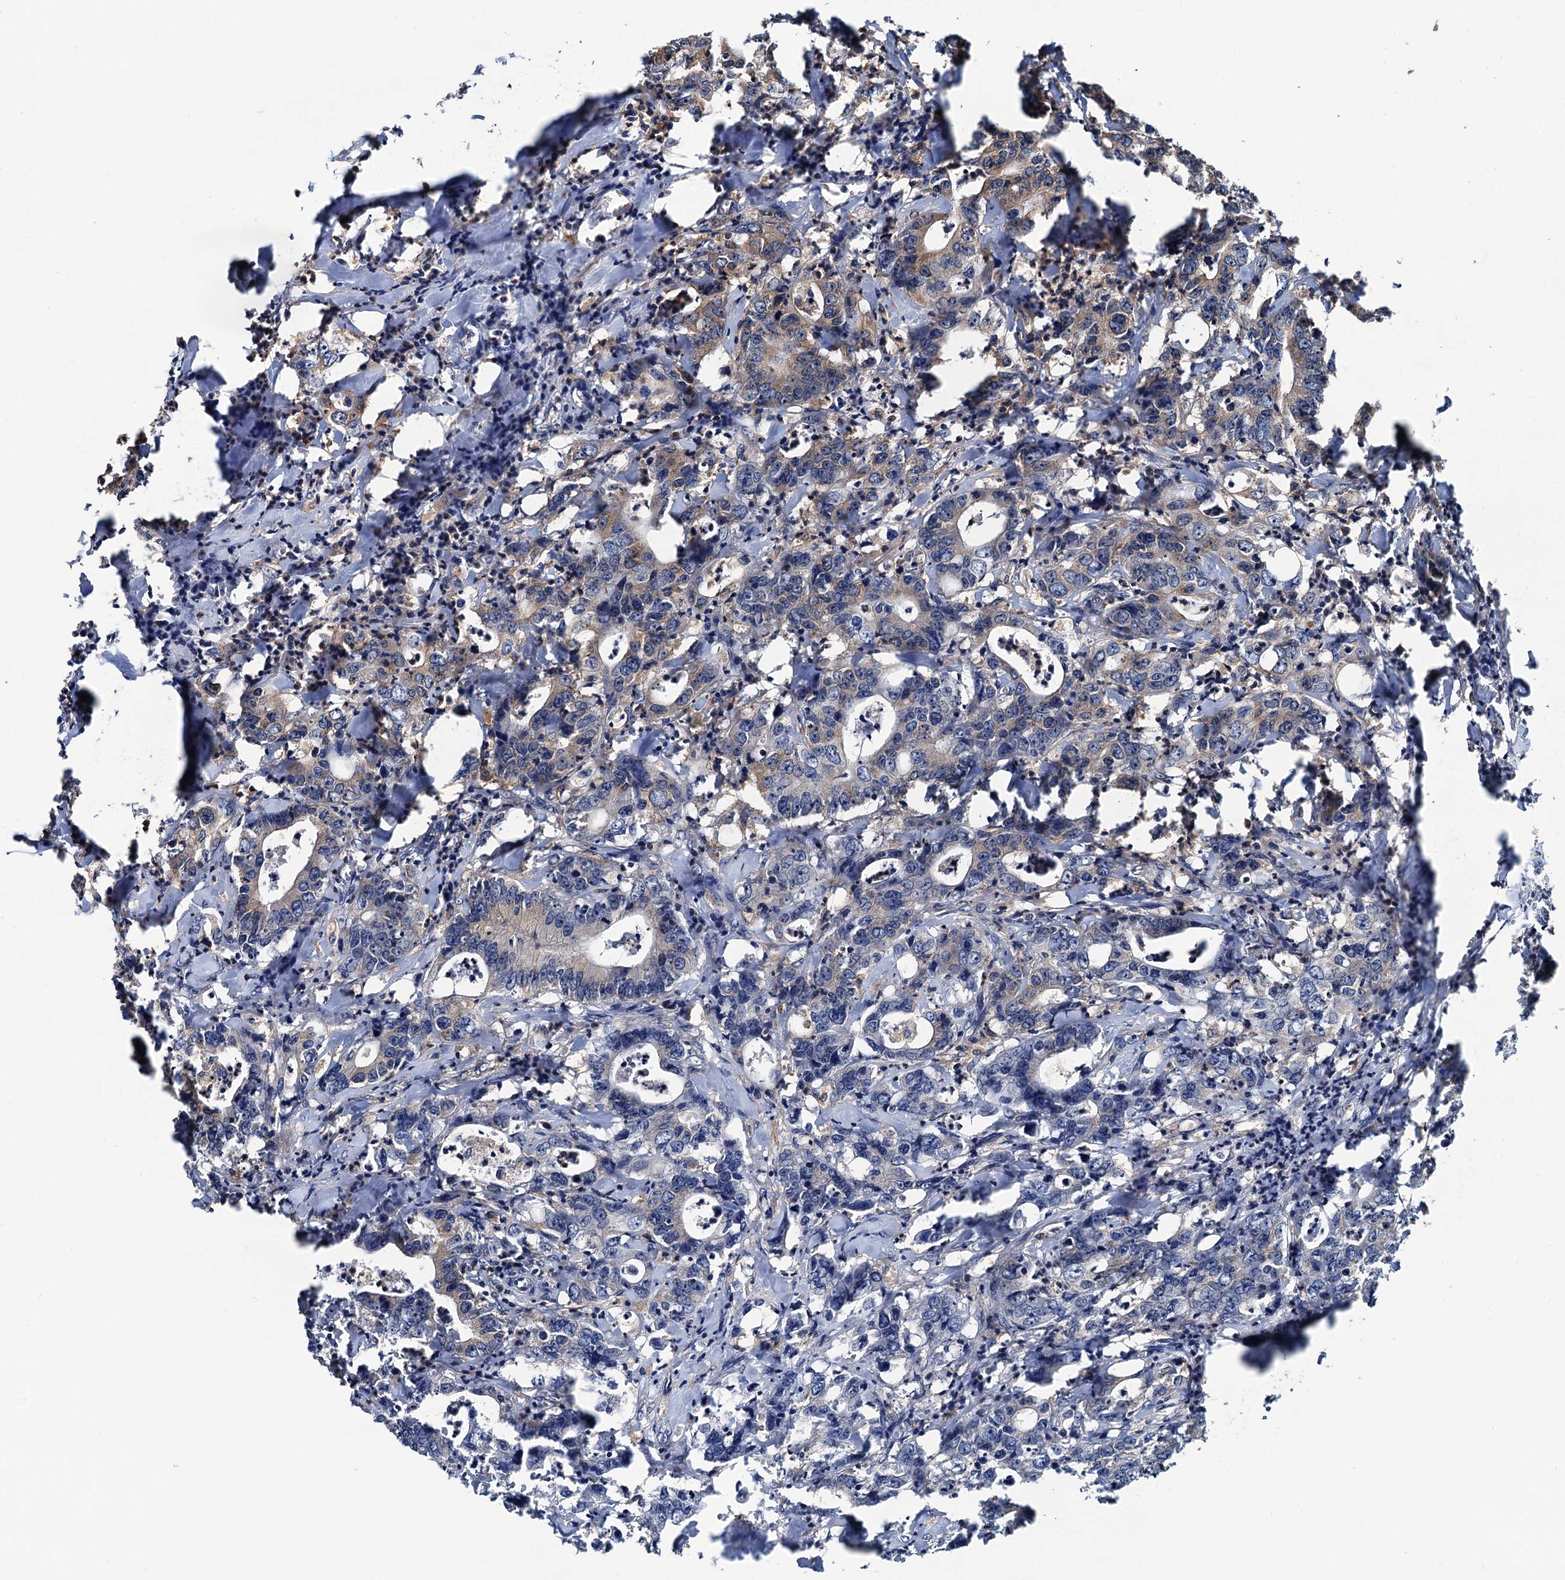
{"staining": {"intensity": "weak", "quantity": "<25%", "location": "cytoplasmic/membranous"}, "tissue": "colorectal cancer", "cell_type": "Tumor cells", "image_type": "cancer", "snomed": [{"axis": "morphology", "description": "Adenocarcinoma, NOS"}, {"axis": "topography", "description": "Colon"}], "caption": "An immunohistochemistry (IHC) photomicrograph of adenocarcinoma (colorectal) is shown. There is no staining in tumor cells of adenocarcinoma (colorectal).", "gene": "USP6NL", "patient": {"sex": "female", "age": 75}}